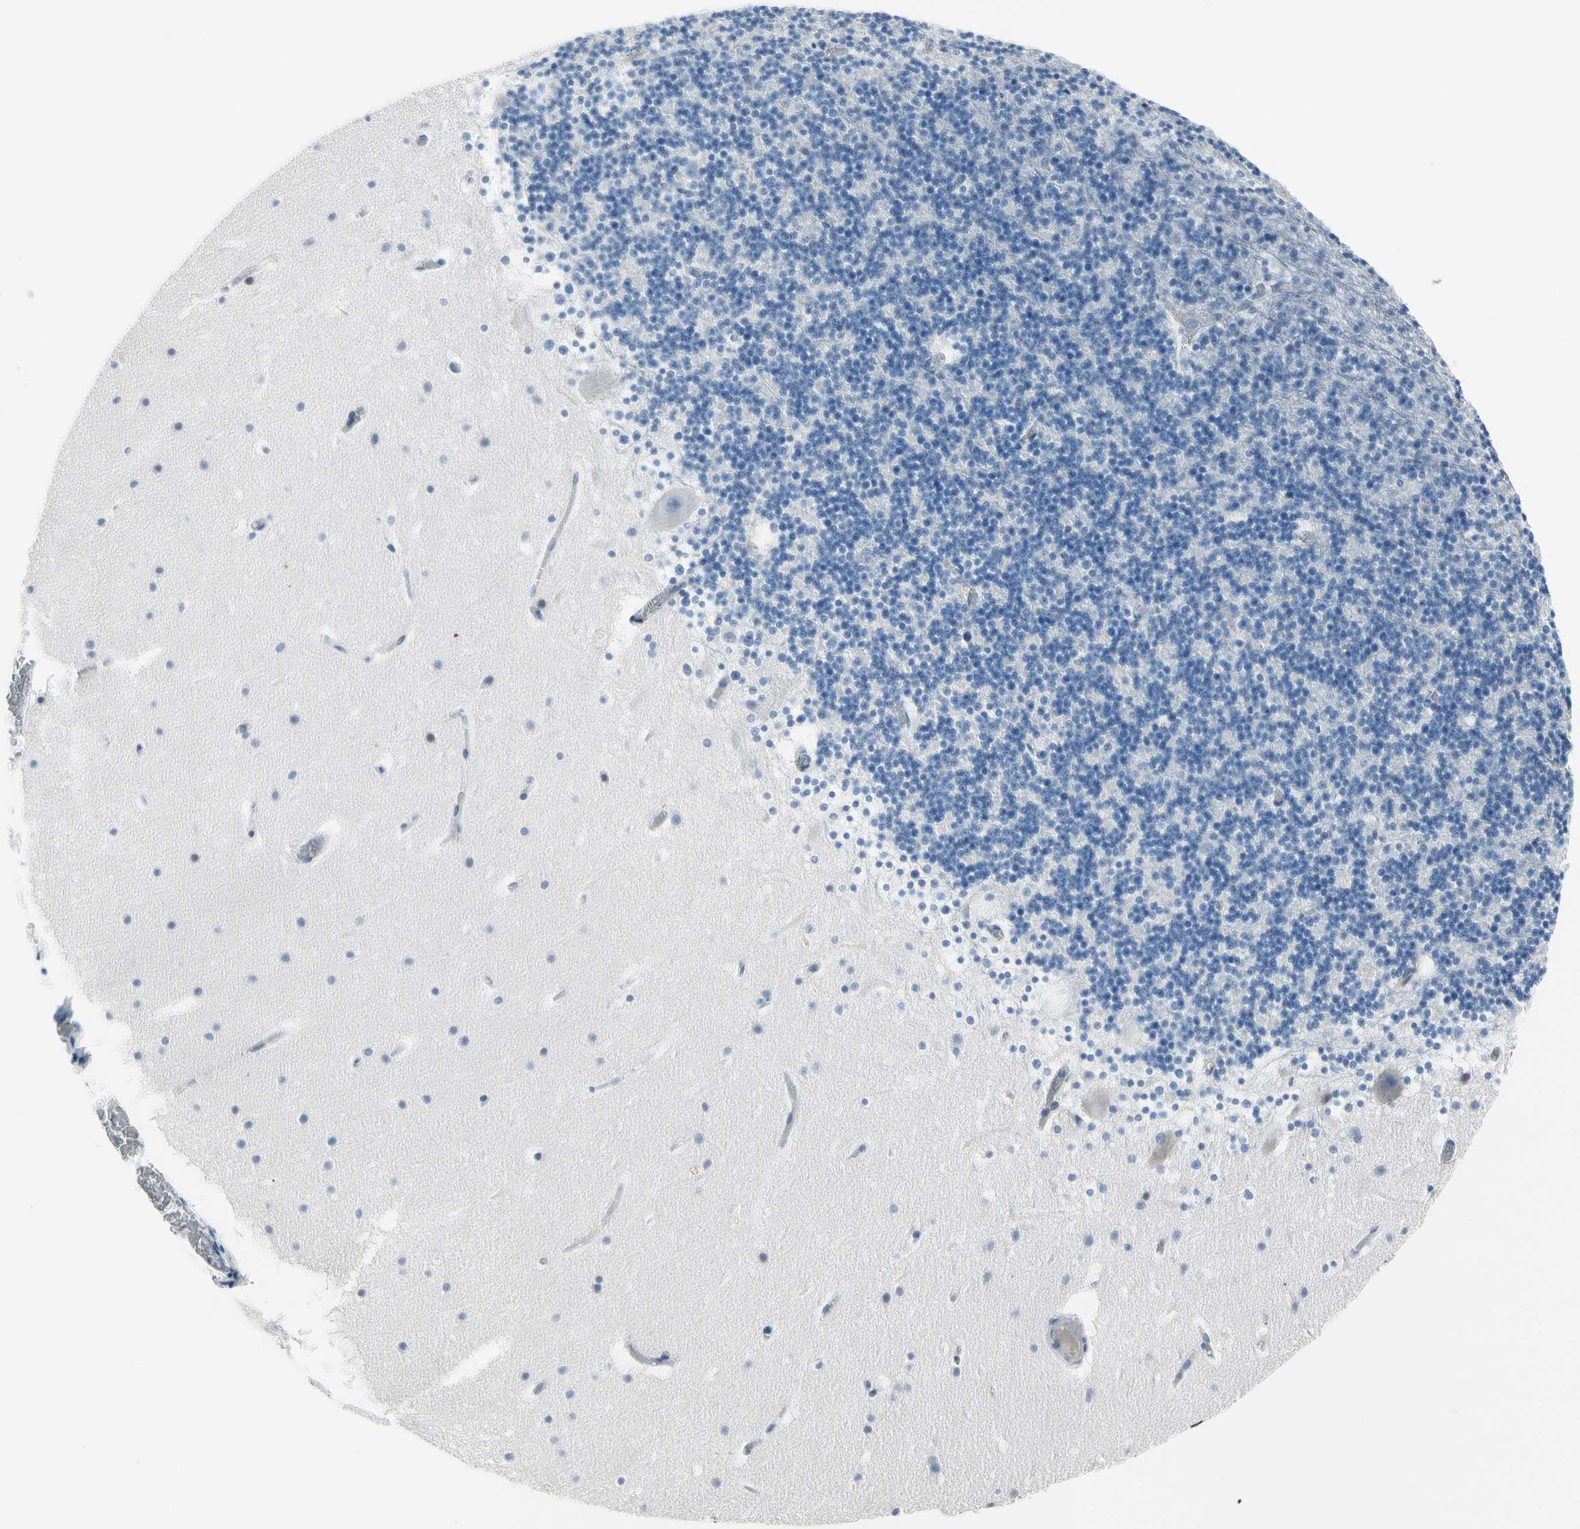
{"staining": {"intensity": "negative", "quantity": "none", "location": "none"}, "tissue": "cerebellum", "cell_type": "Cells in granular layer", "image_type": "normal", "snomed": [{"axis": "morphology", "description": "Normal tissue, NOS"}, {"axis": "topography", "description": "Cerebellum"}], "caption": "This micrograph is of unremarkable cerebellum stained with immunohistochemistry (IHC) to label a protein in brown with the nuclei are counter-stained blue. There is no positivity in cells in granular layer. The staining was performed using DAB to visualize the protein expression in brown, while the nuclei were stained in blue with hematoxylin (Magnification: 20x).", "gene": "MUC5B", "patient": {"sex": "male", "age": 45}}